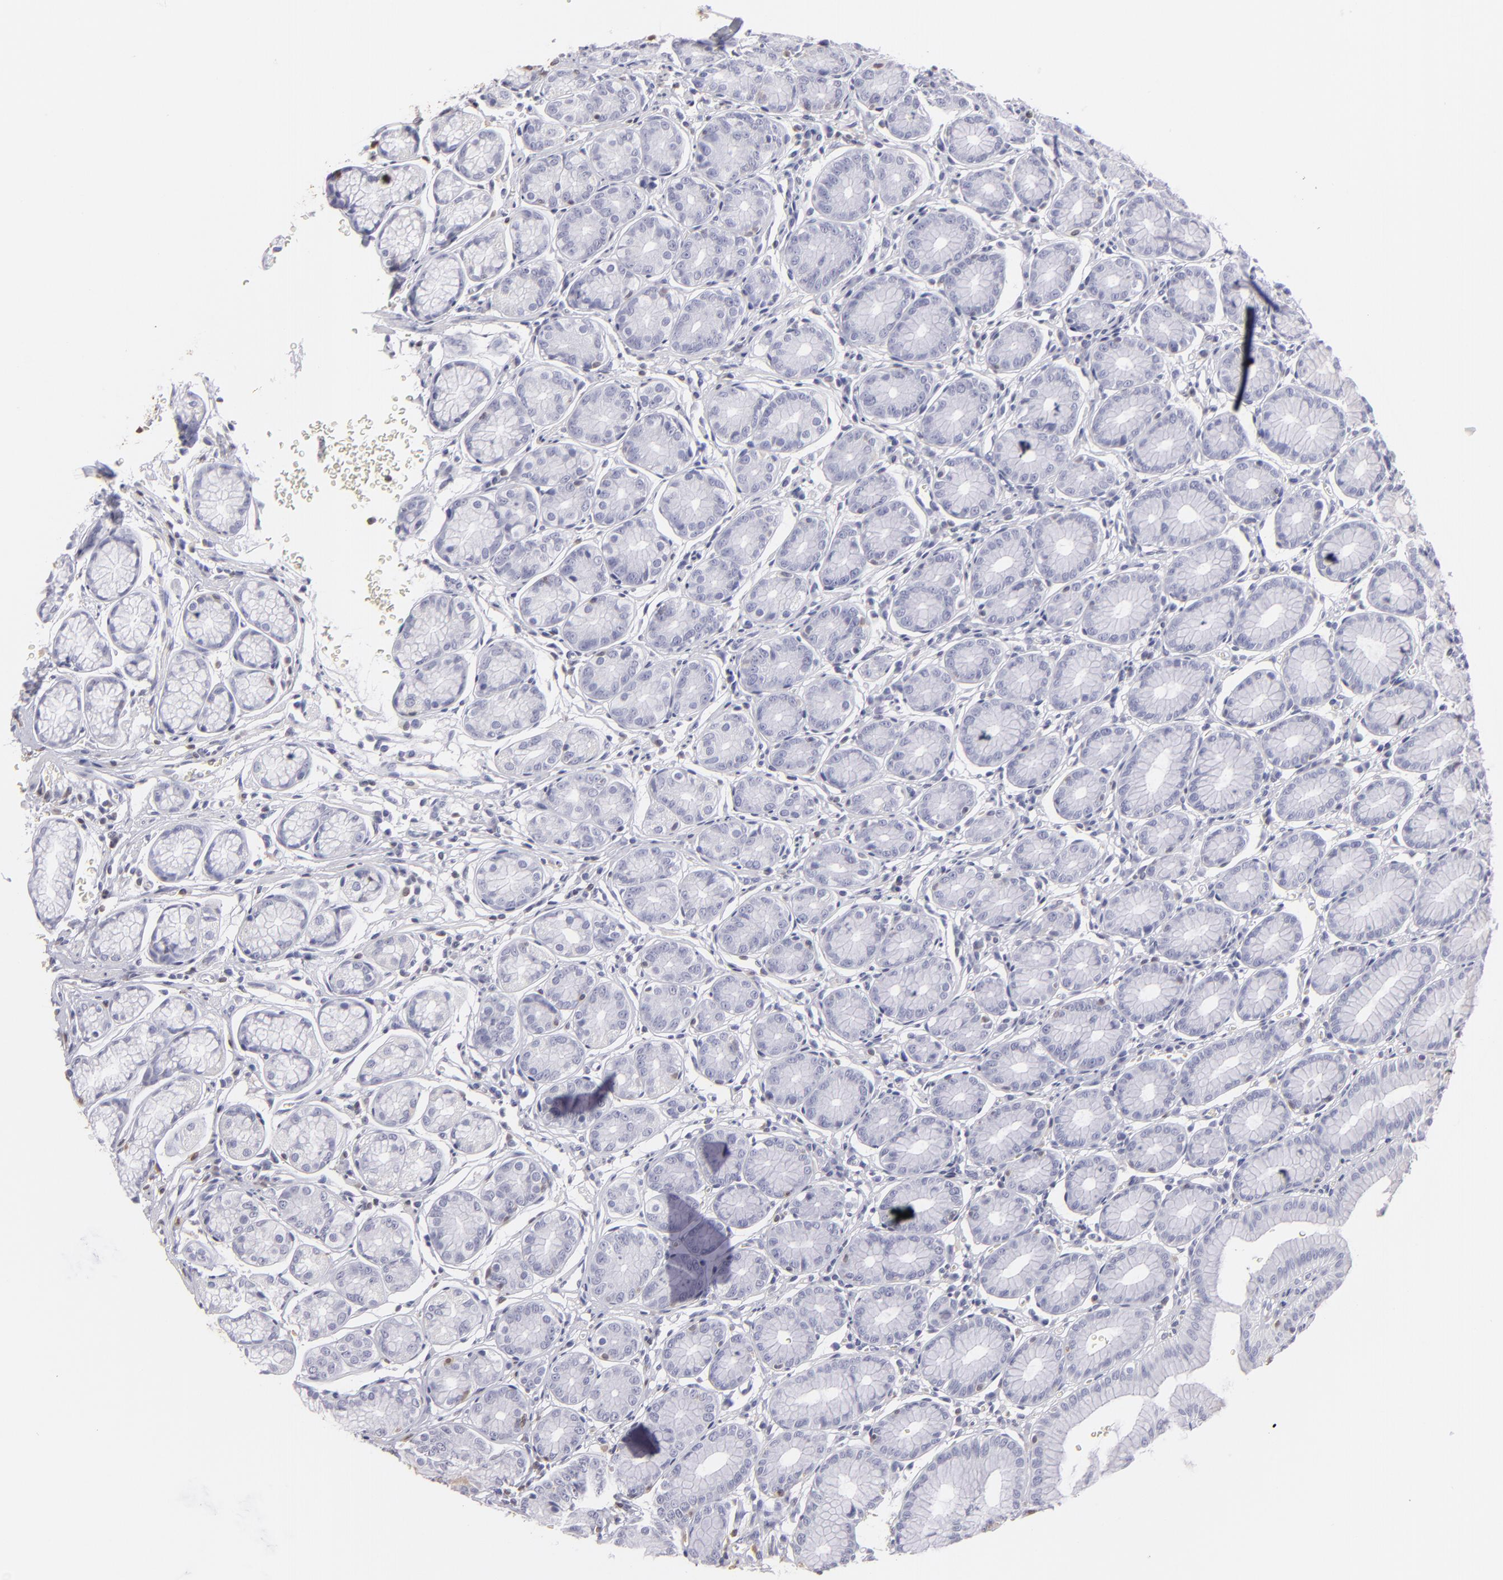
{"staining": {"intensity": "negative", "quantity": "none", "location": "none"}, "tissue": "stomach", "cell_type": "Glandular cells", "image_type": "normal", "snomed": [{"axis": "morphology", "description": "Normal tissue, NOS"}, {"axis": "topography", "description": "Stomach"}], "caption": "Glandular cells are negative for protein expression in benign human stomach. (DAB (3,3'-diaminobenzidine) immunohistochemistry visualized using brightfield microscopy, high magnification).", "gene": "S100A2", "patient": {"sex": "male", "age": 42}}